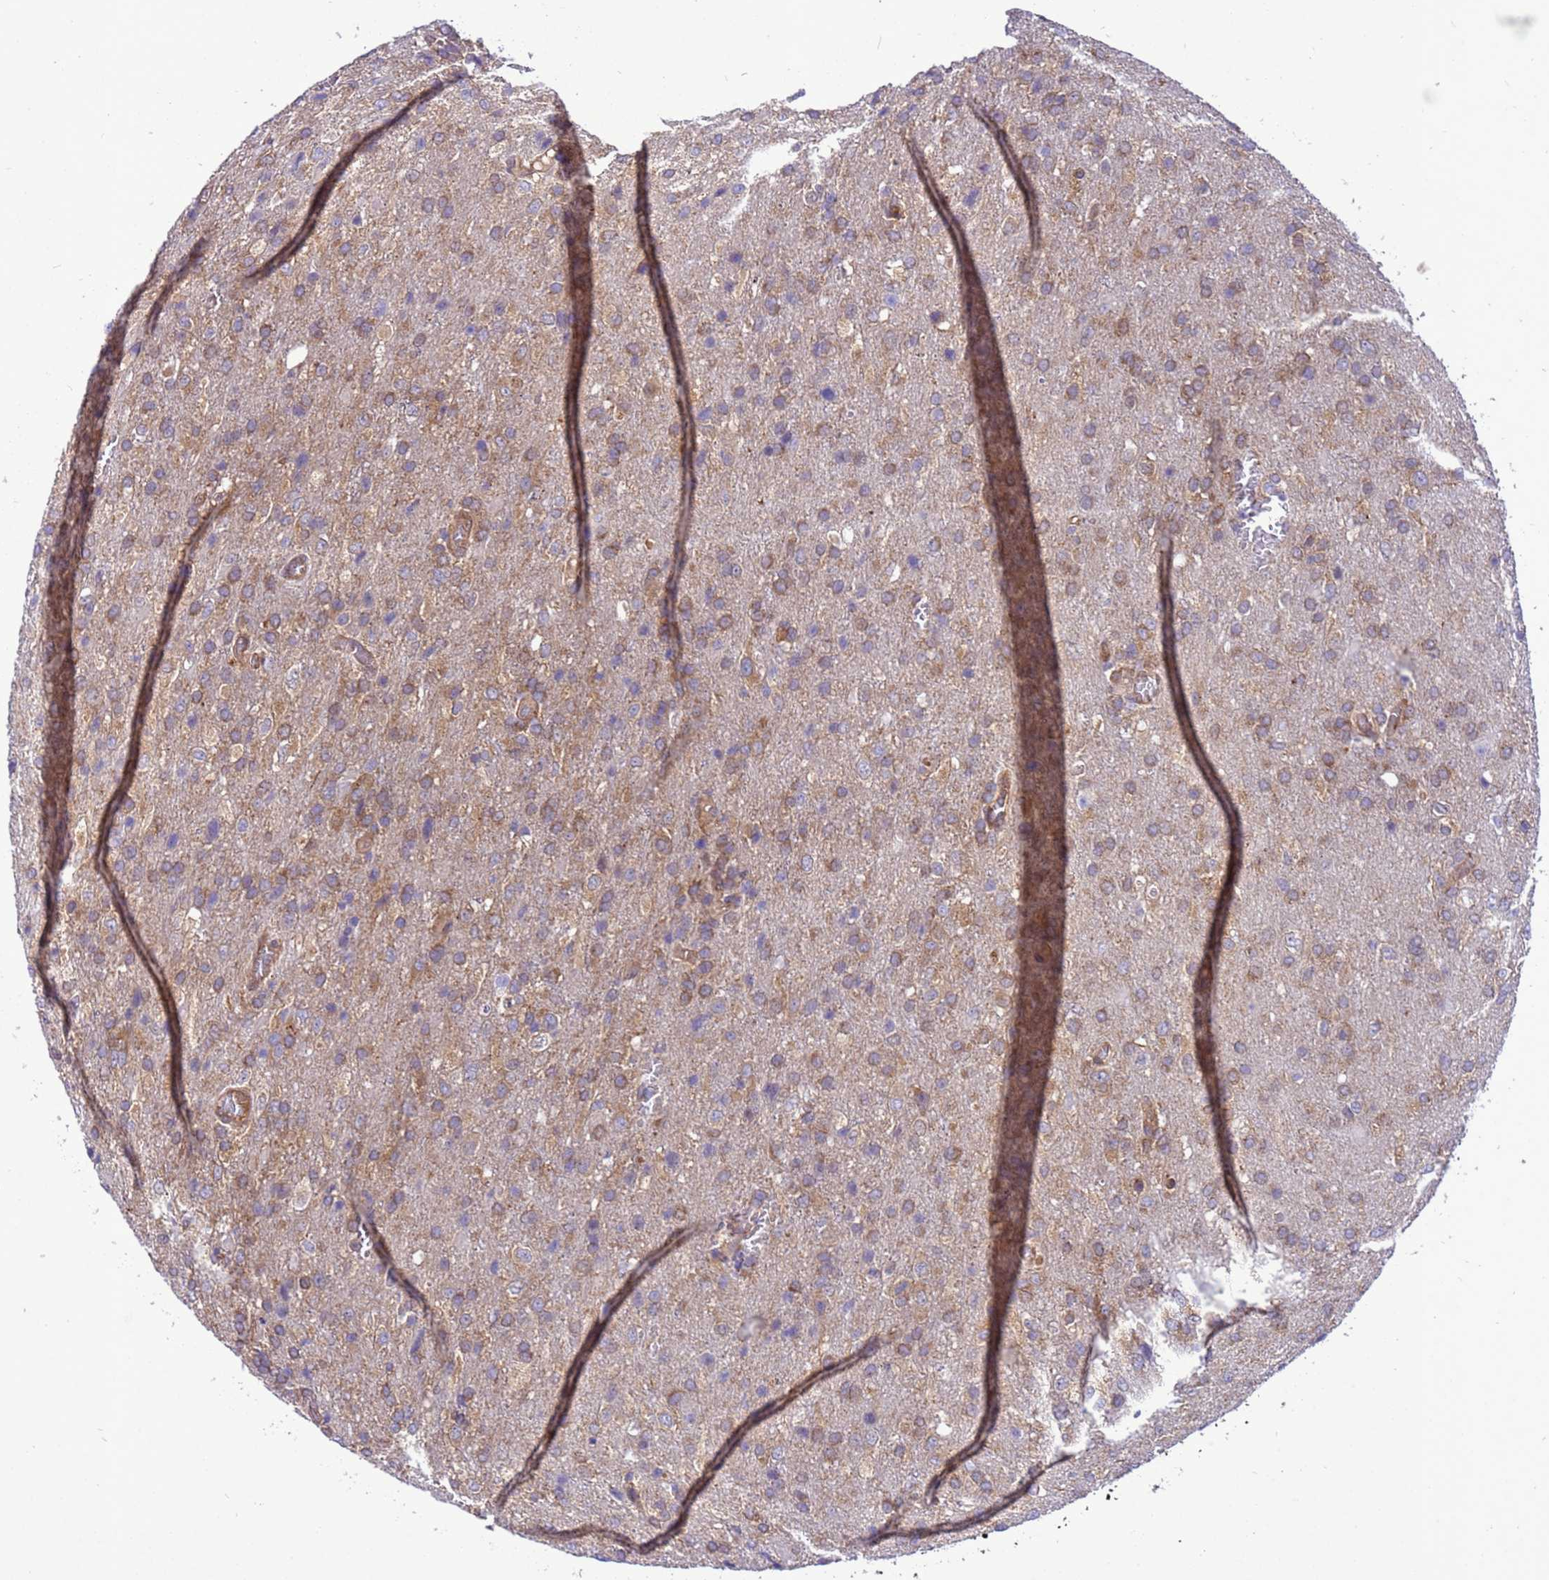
{"staining": {"intensity": "weak", "quantity": "25%-75%", "location": "cytoplasmic/membranous"}, "tissue": "glioma", "cell_type": "Tumor cells", "image_type": "cancer", "snomed": [{"axis": "morphology", "description": "Glioma, malignant, High grade"}, {"axis": "topography", "description": "Brain"}], "caption": "IHC of human malignant glioma (high-grade) shows low levels of weak cytoplasmic/membranous expression in approximately 25%-75% of tumor cells.", "gene": "RABEP2", "patient": {"sex": "female", "age": 74}}